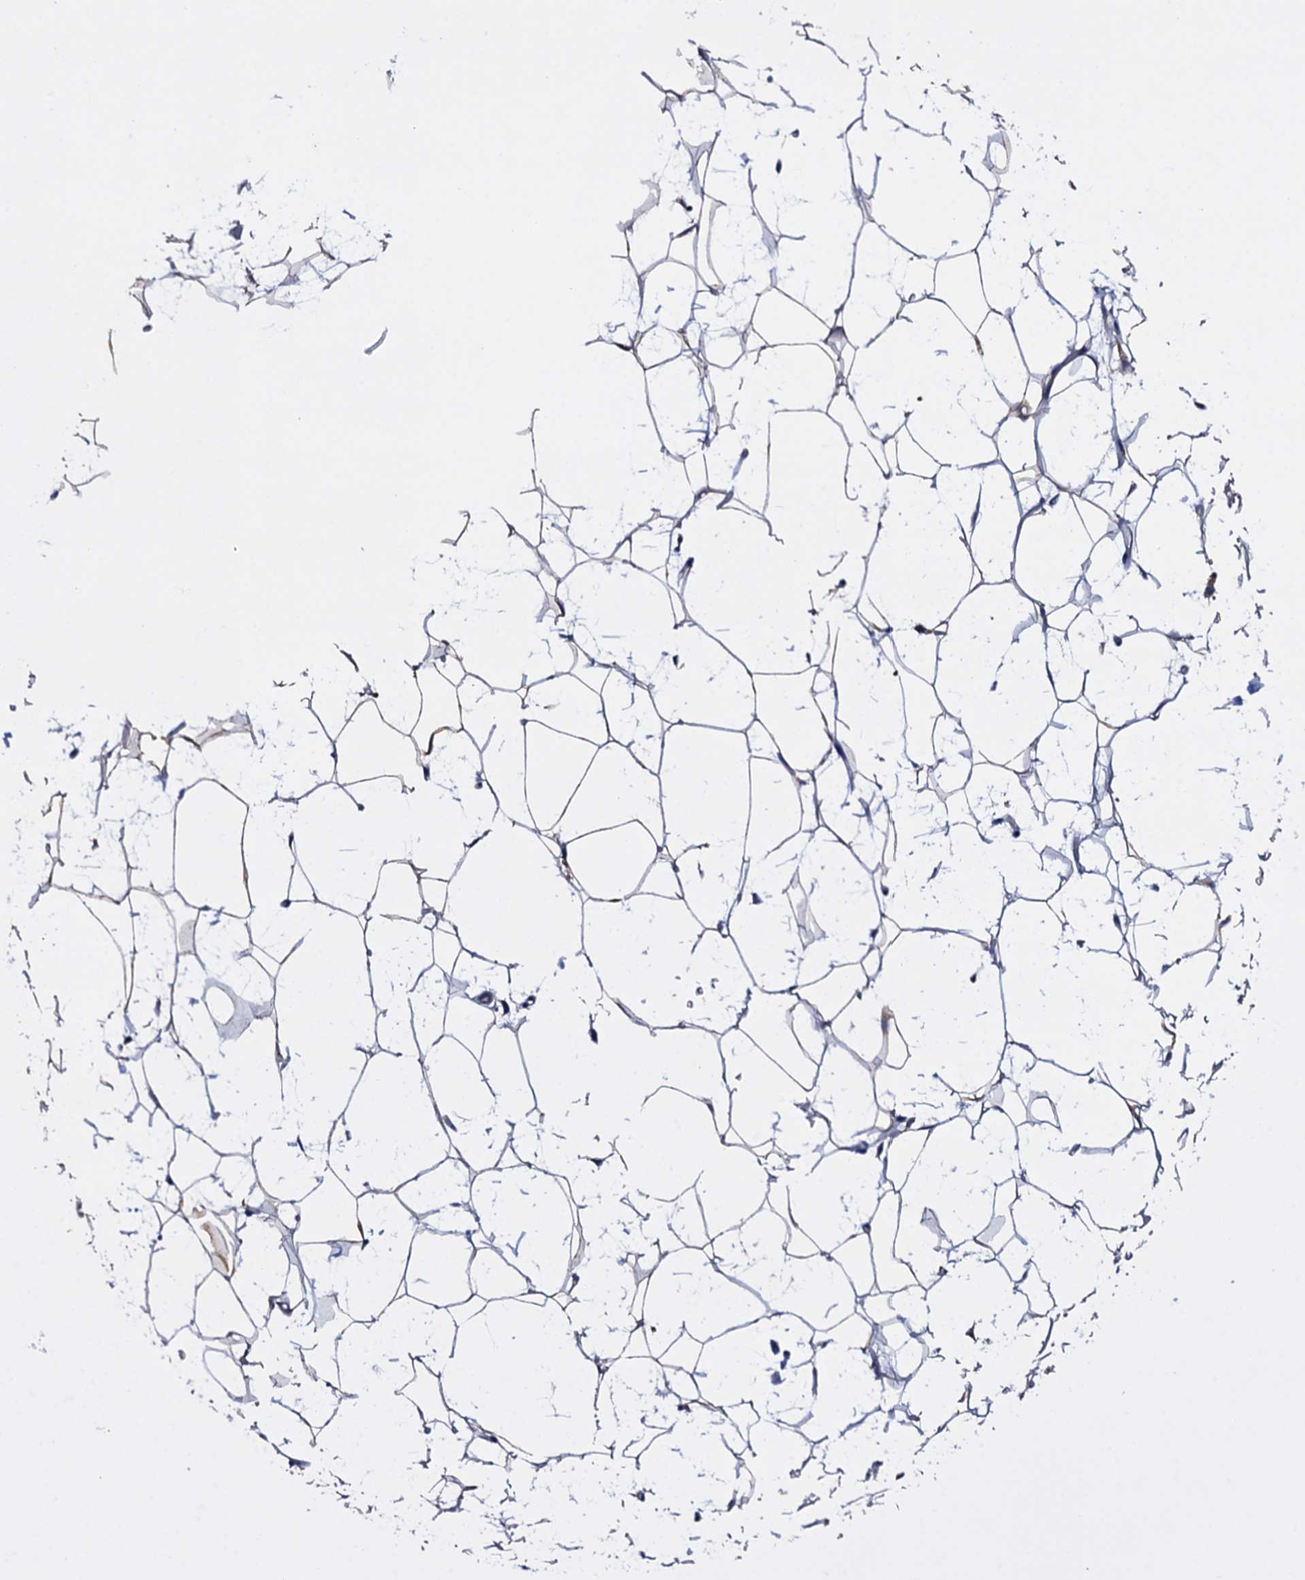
{"staining": {"intensity": "strong", "quantity": ">75%", "location": "cytoplasmic/membranous"}, "tissue": "adipose tissue", "cell_type": "Adipocytes", "image_type": "normal", "snomed": [{"axis": "morphology", "description": "Normal tissue, NOS"}, {"axis": "topography", "description": "Breast"}], "caption": "Protein staining of normal adipose tissue demonstrates strong cytoplasmic/membranous expression in about >75% of adipocytes. (DAB IHC, brown staining for protein, blue staining for nuclei).", "gene": "GAREM1", "patient": {"sex": "female", "age": 26}}